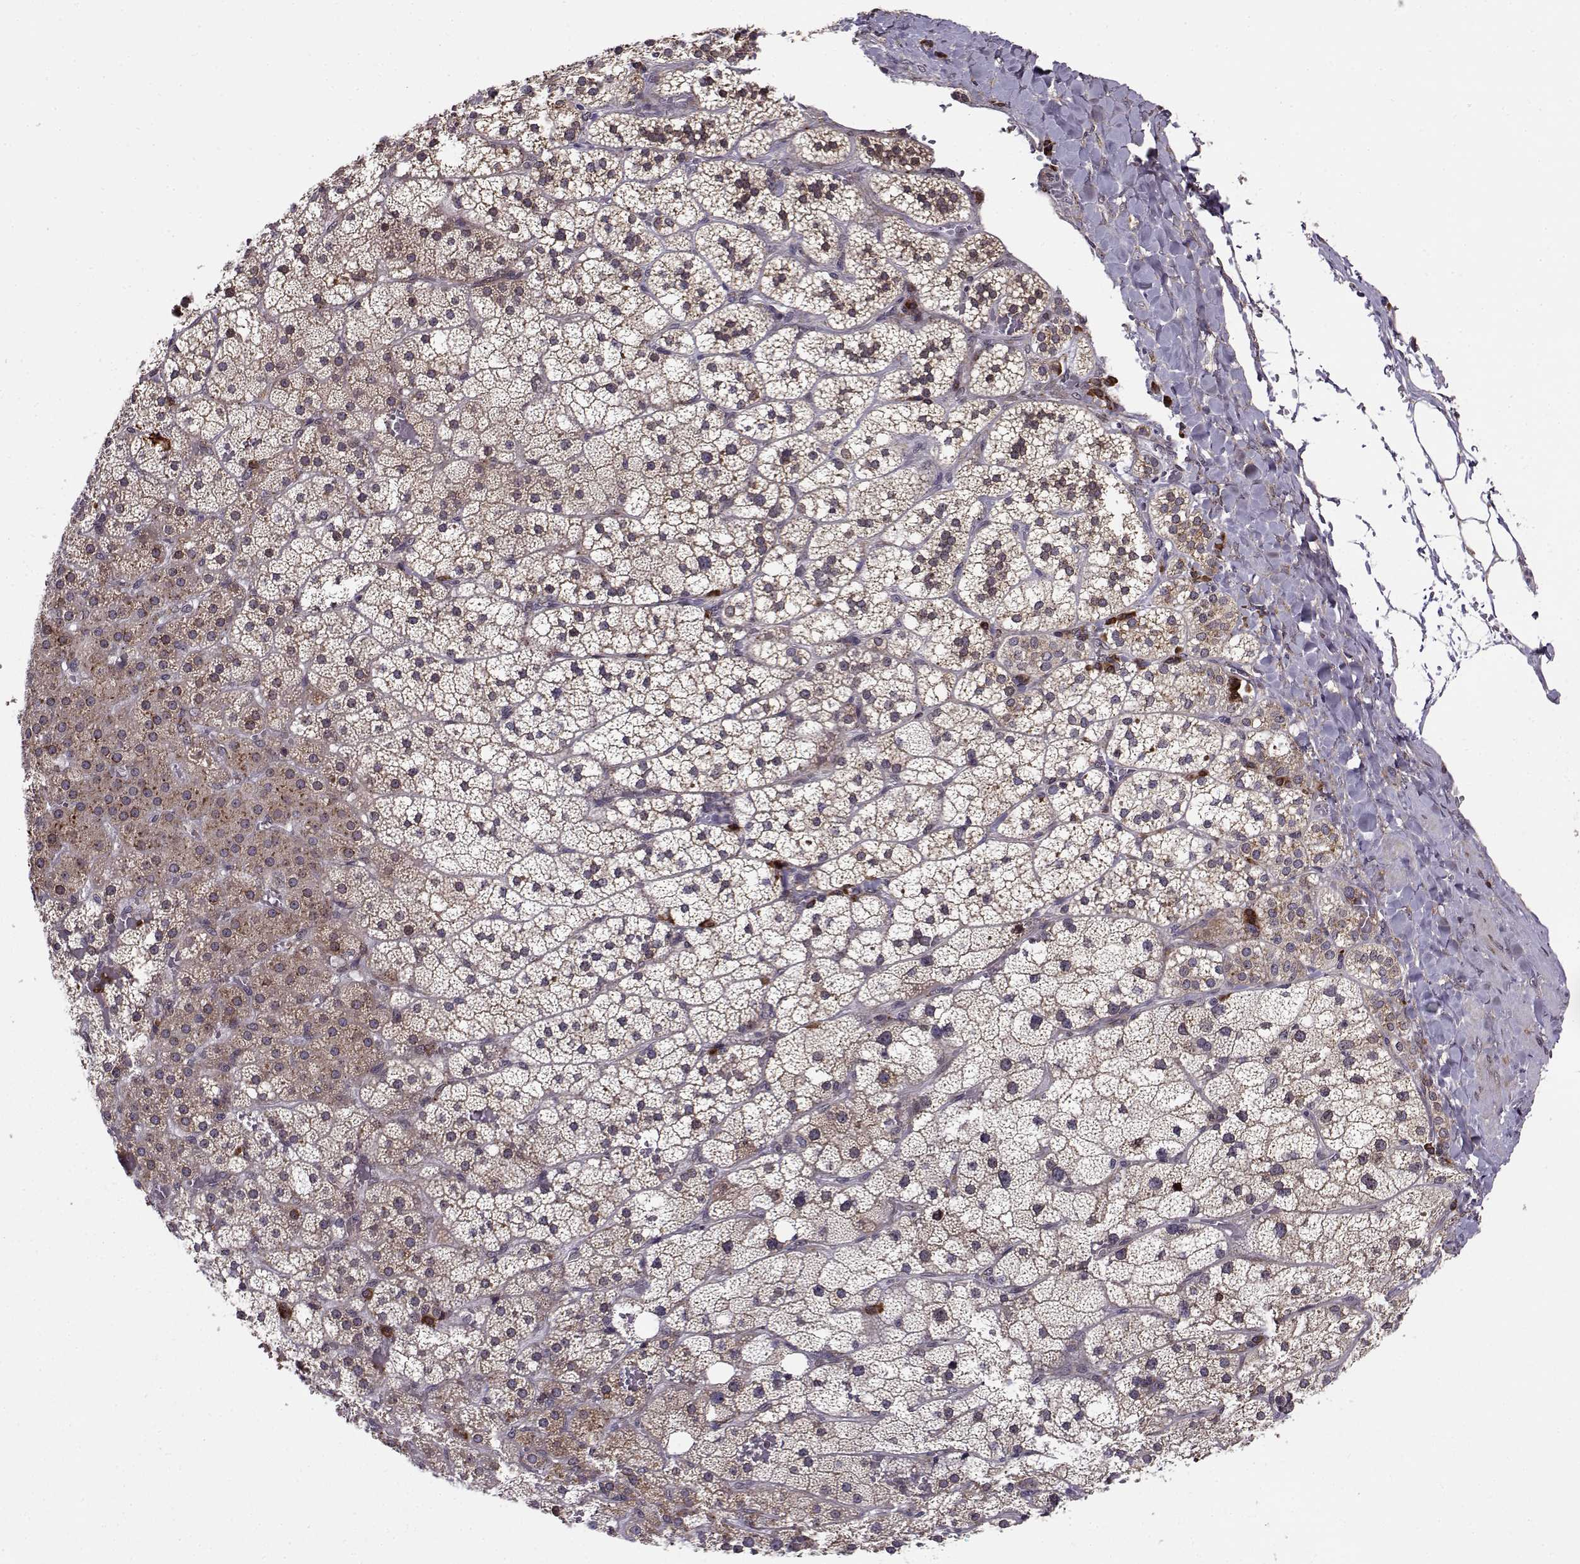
{"staining": {"intensity": "moderate", "quantity": ">75%", "location": "cytoplasmic/membranous"}, "tissue": "adrenal gland", "cell_type": "Glandular cells", "image_type": "normal", "snomed": [{"axis": "morphology", "description": "Normal tissue, NOS"}, {"axis": "topography", "description": "Adrenal gland"}], "caption": "Immunohistochemistry (IHC) image of normal human adrenal gland stained for a protein (brown), which demonstrates medium levels of moderate cytoplasmic/membranous positivity in about >75% of glandular cells.", "gene": "RPL31", "patient": {"sex": "male", "age": 53}}